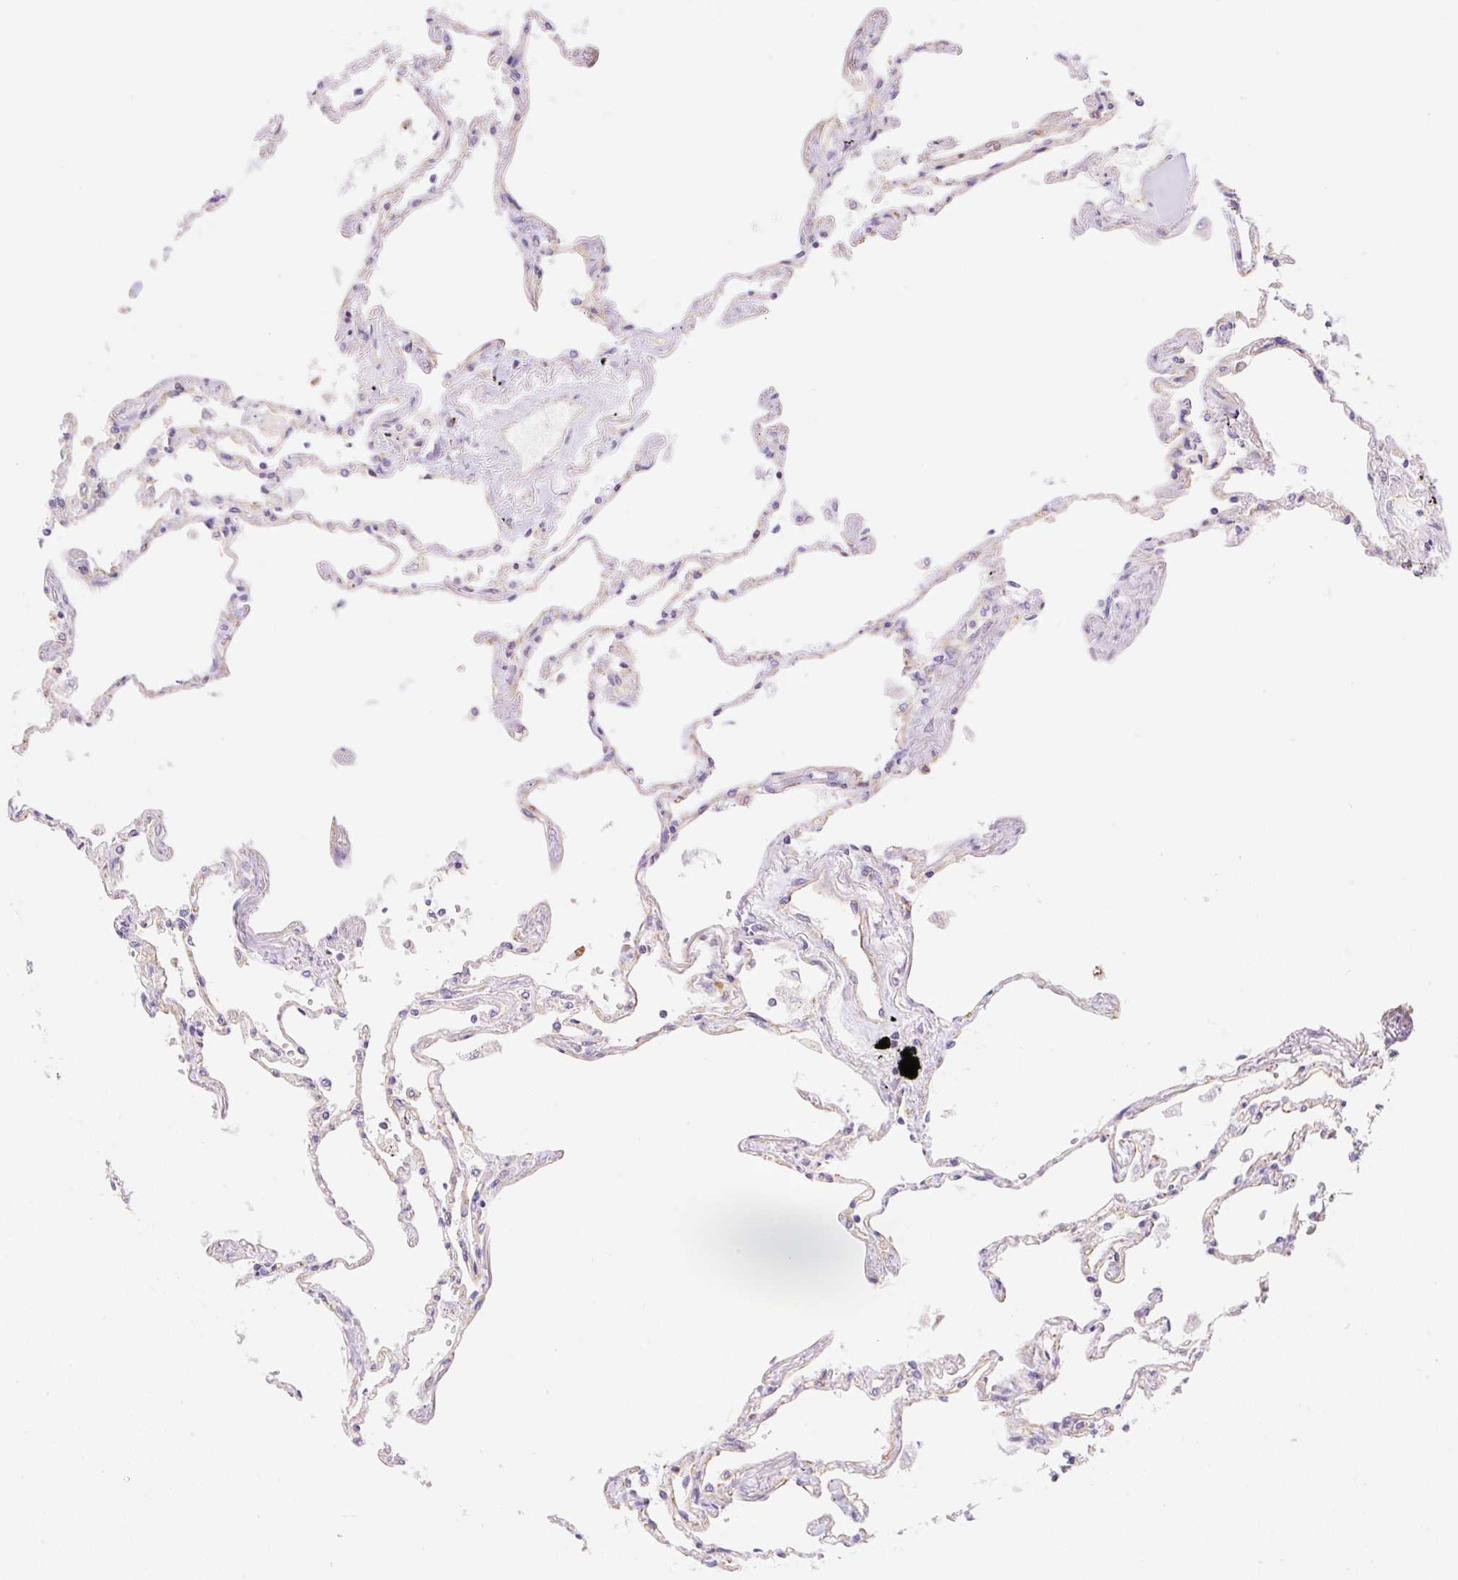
{"staining": {"intensity": "moderate", "quantity": "<25%", "location": "cytoplasmic/membranous"}, "tissue": "lung", "cell_type": "Alveolar cells", "image_type": "normal", "snomed": [{"axis": "morphology", "description": "Normal tissue, NOS"}, {"axis": "topography", "description": "Lung"}], "caption": "The image displays a brown stain indicating the presence of a protein in the cytoplasmic/membranous of alveolar cells in lung.", "gene": "ESAM", "patient": {"sex": "female", "age": 67}}